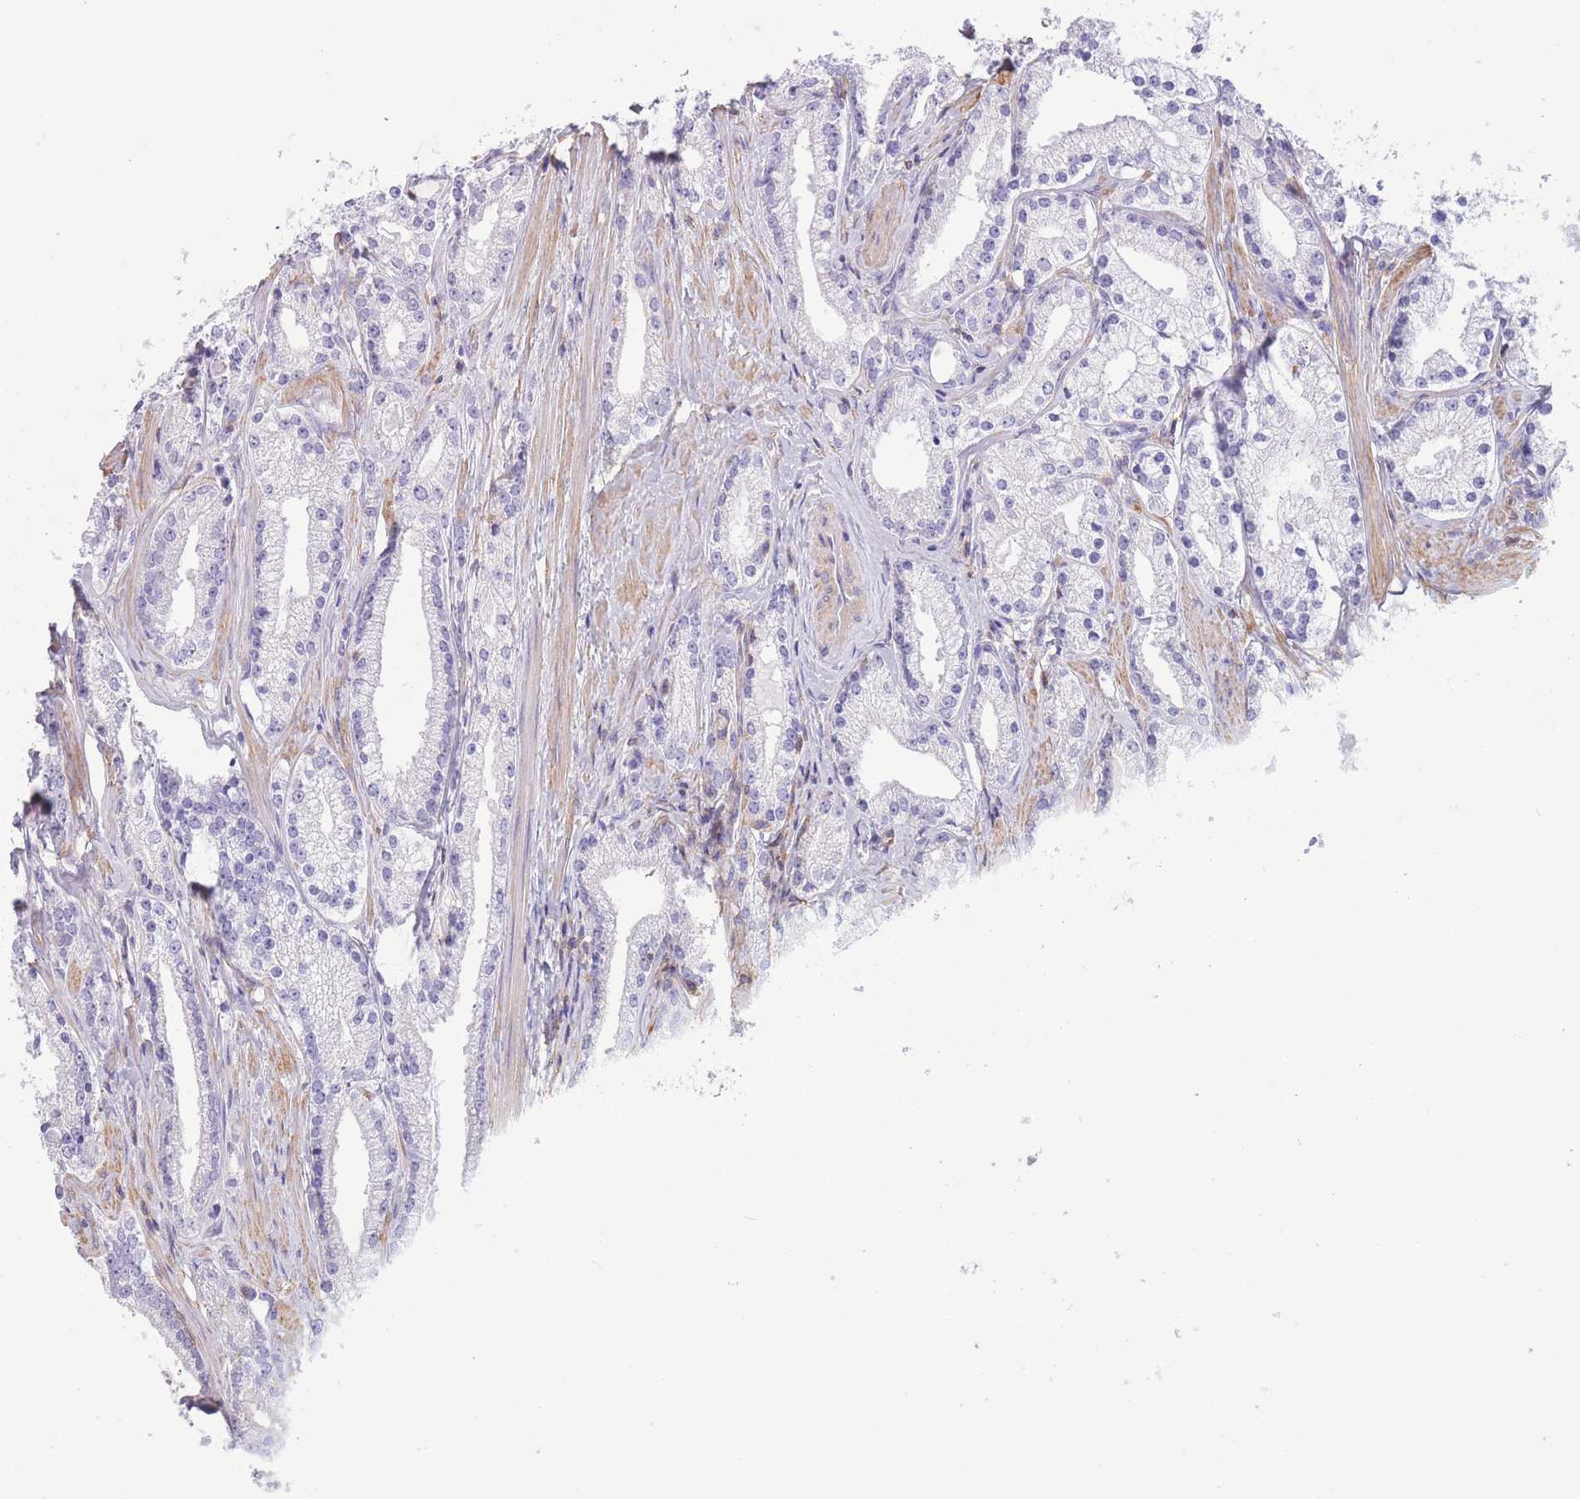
{"staining": {"intensity": "negative", "quantity": "none", "location": "none"}, "tissue": "prostate cancer", "cell_type": "Tumor cells", "image_type": "cancer", "snomed": [{"axis": "morphology", "description": "Adenocarcinoma, Low grade"}, {"axis": "topography", "description": "Prostate"}], "caption": "IHC micrograph of human prostate cancer (low-grade adenocarcinoma) stained for a protein (brown), which reveals no positivity in tumor cells.", "gene": "PDHA1", "patient": {"sex": "male", "age": 57}}